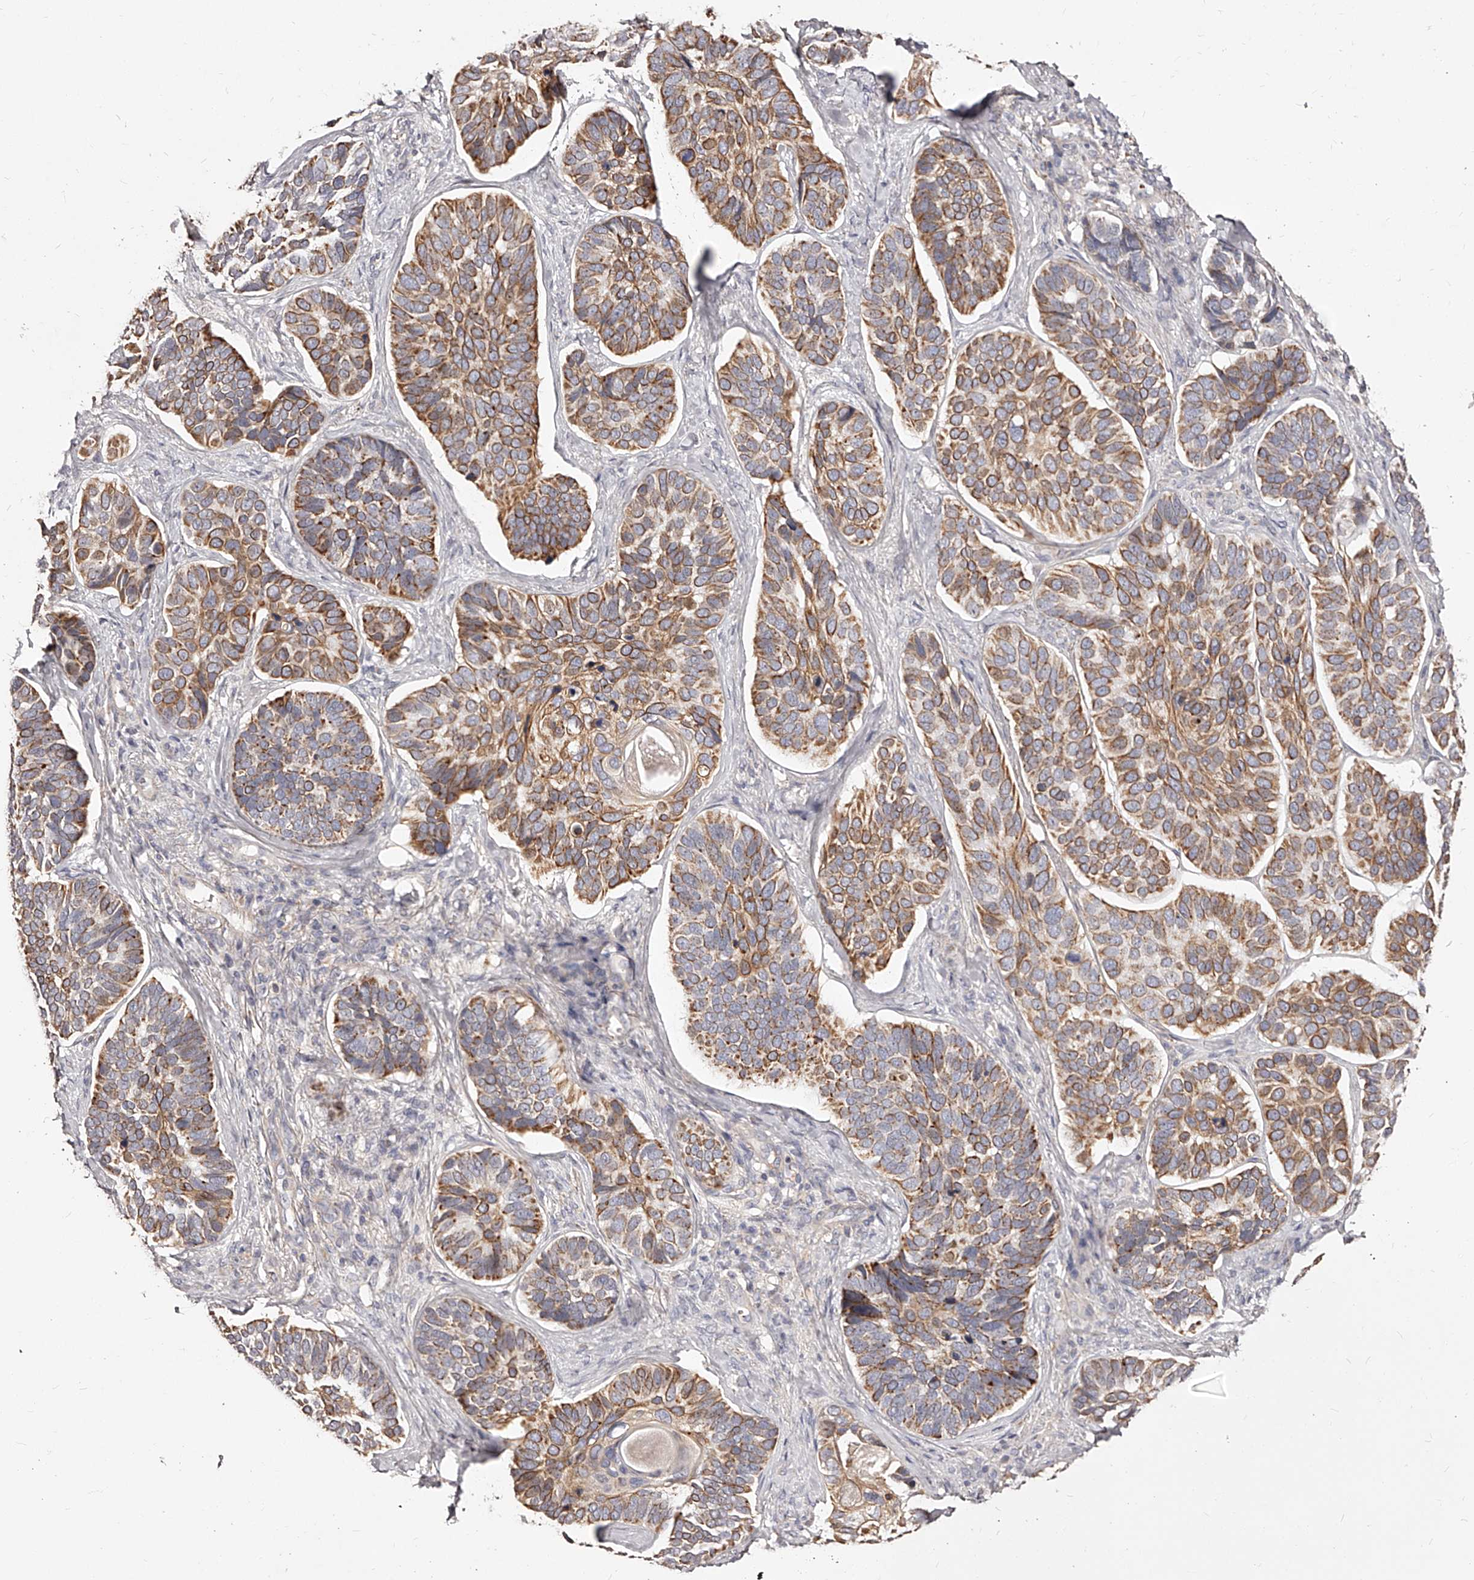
{"staining": {"intensity": "moderate", "quantity": ">75%", "location": "cytoplasmic/membranous"}, "tissue": "skin cancer", "cell_type": "Tumor cells", "image_type": "cancer", "snomed": [{"axis": "morphology", "description": "Basal cell carcinoma"}, {"axis": "topography", "description": "Skin"}], "caption": "Moderate cytoplasmic/membranous protein positivity is seen in approximately >75% of tumor cells in basal cell carcinoma (skin).", "gene": "ZNF502", "patient": {"sex": "male", "age": 62}}